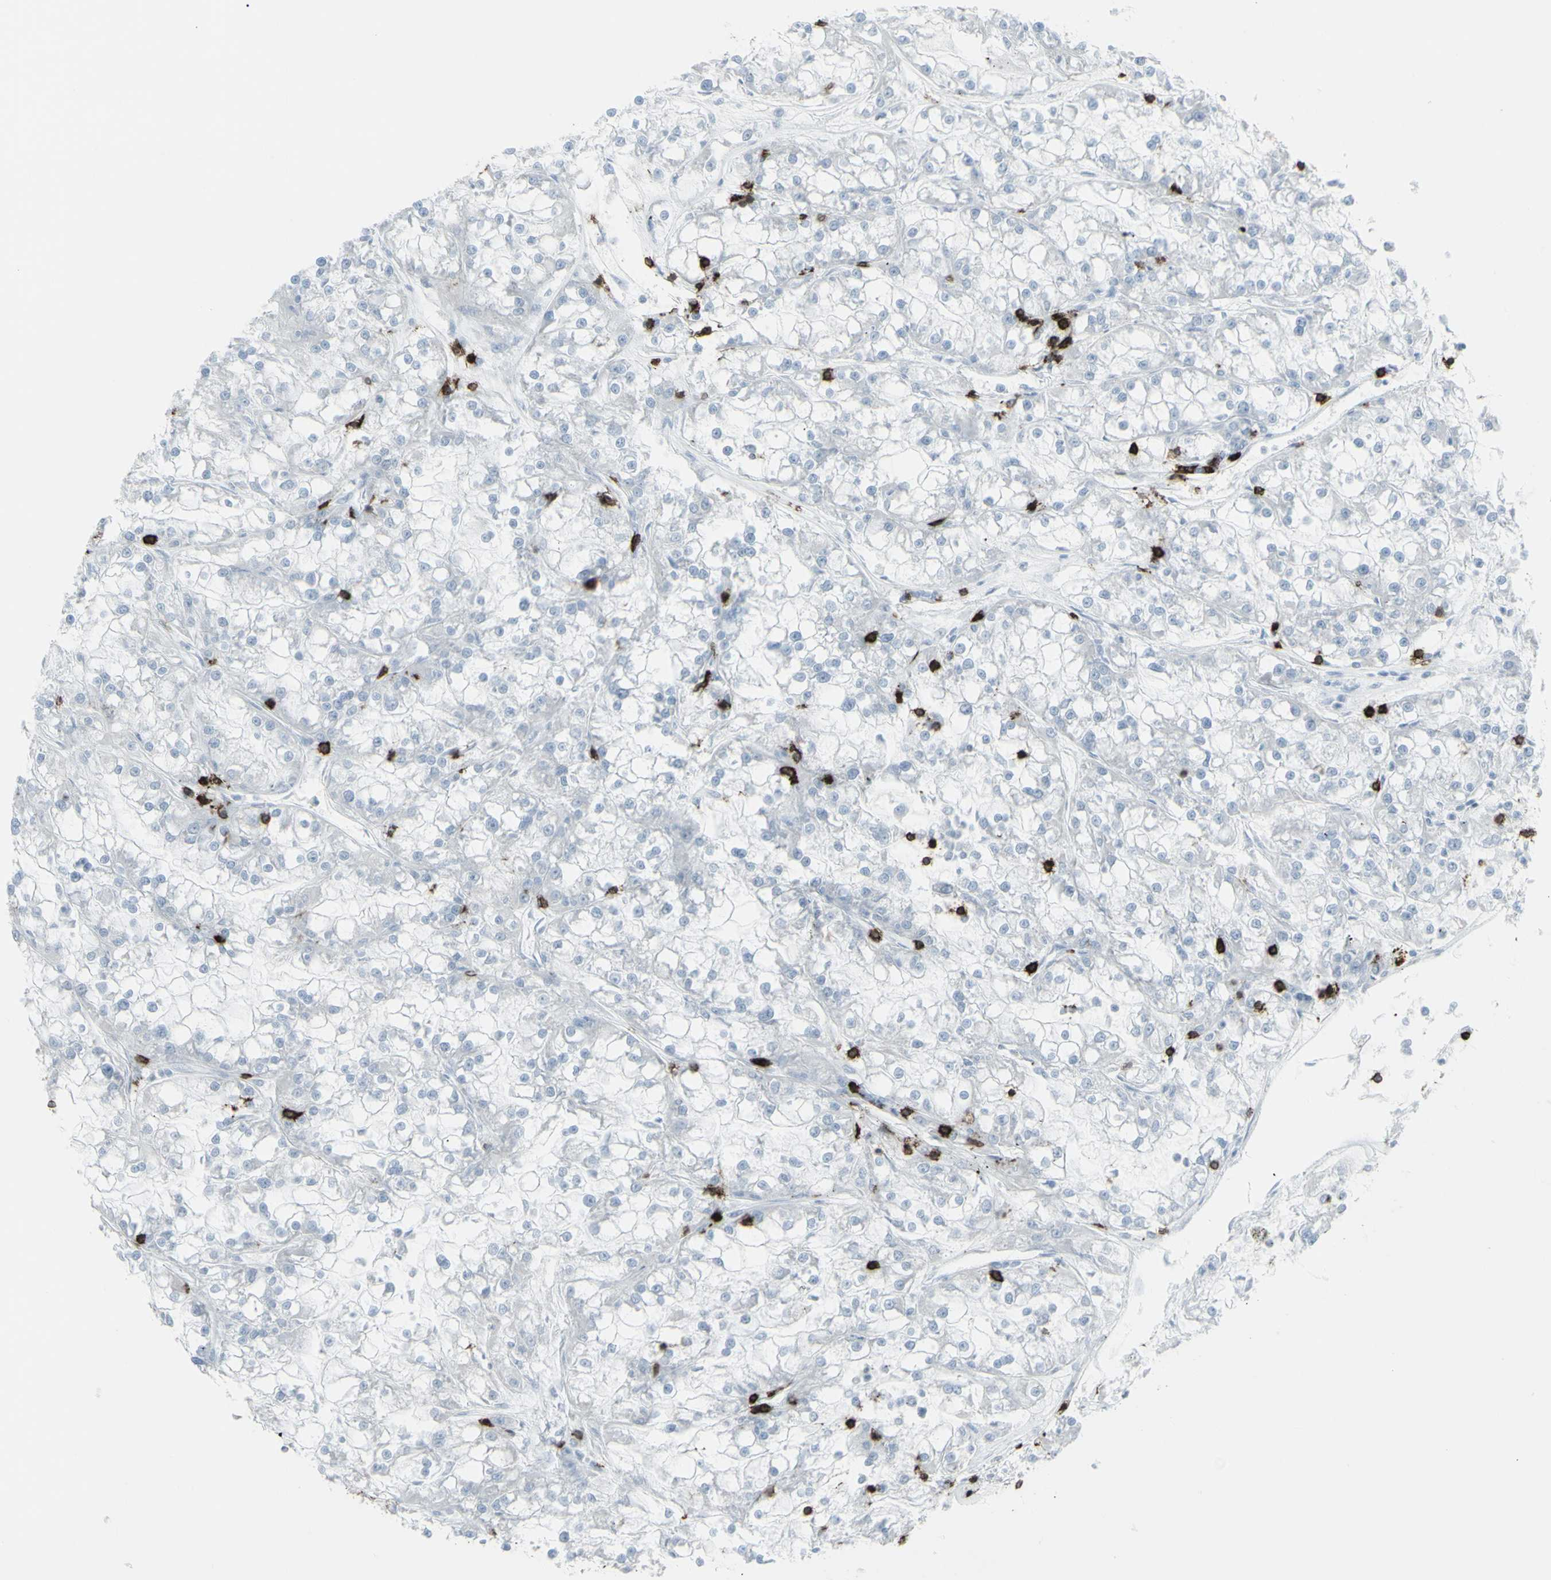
{"staining": {"intensity": "negative", "quantity": "none", "location": "none"}, "tissue": "renal cancer", "cell_type": "Tumor cells", "image_type": "cancer", "snomed": [{"axis": "morphology", "description": "Adenocarcinoma, NOS"}, {"axis": "topography", "description": "Kidney"}], "caption": "This is an IHC photomicrograph of adenocarcinoma (renal). There is no staining in tumor cells.", "gene": "CD247", "patient": {"sex": "female", "age": 52}}